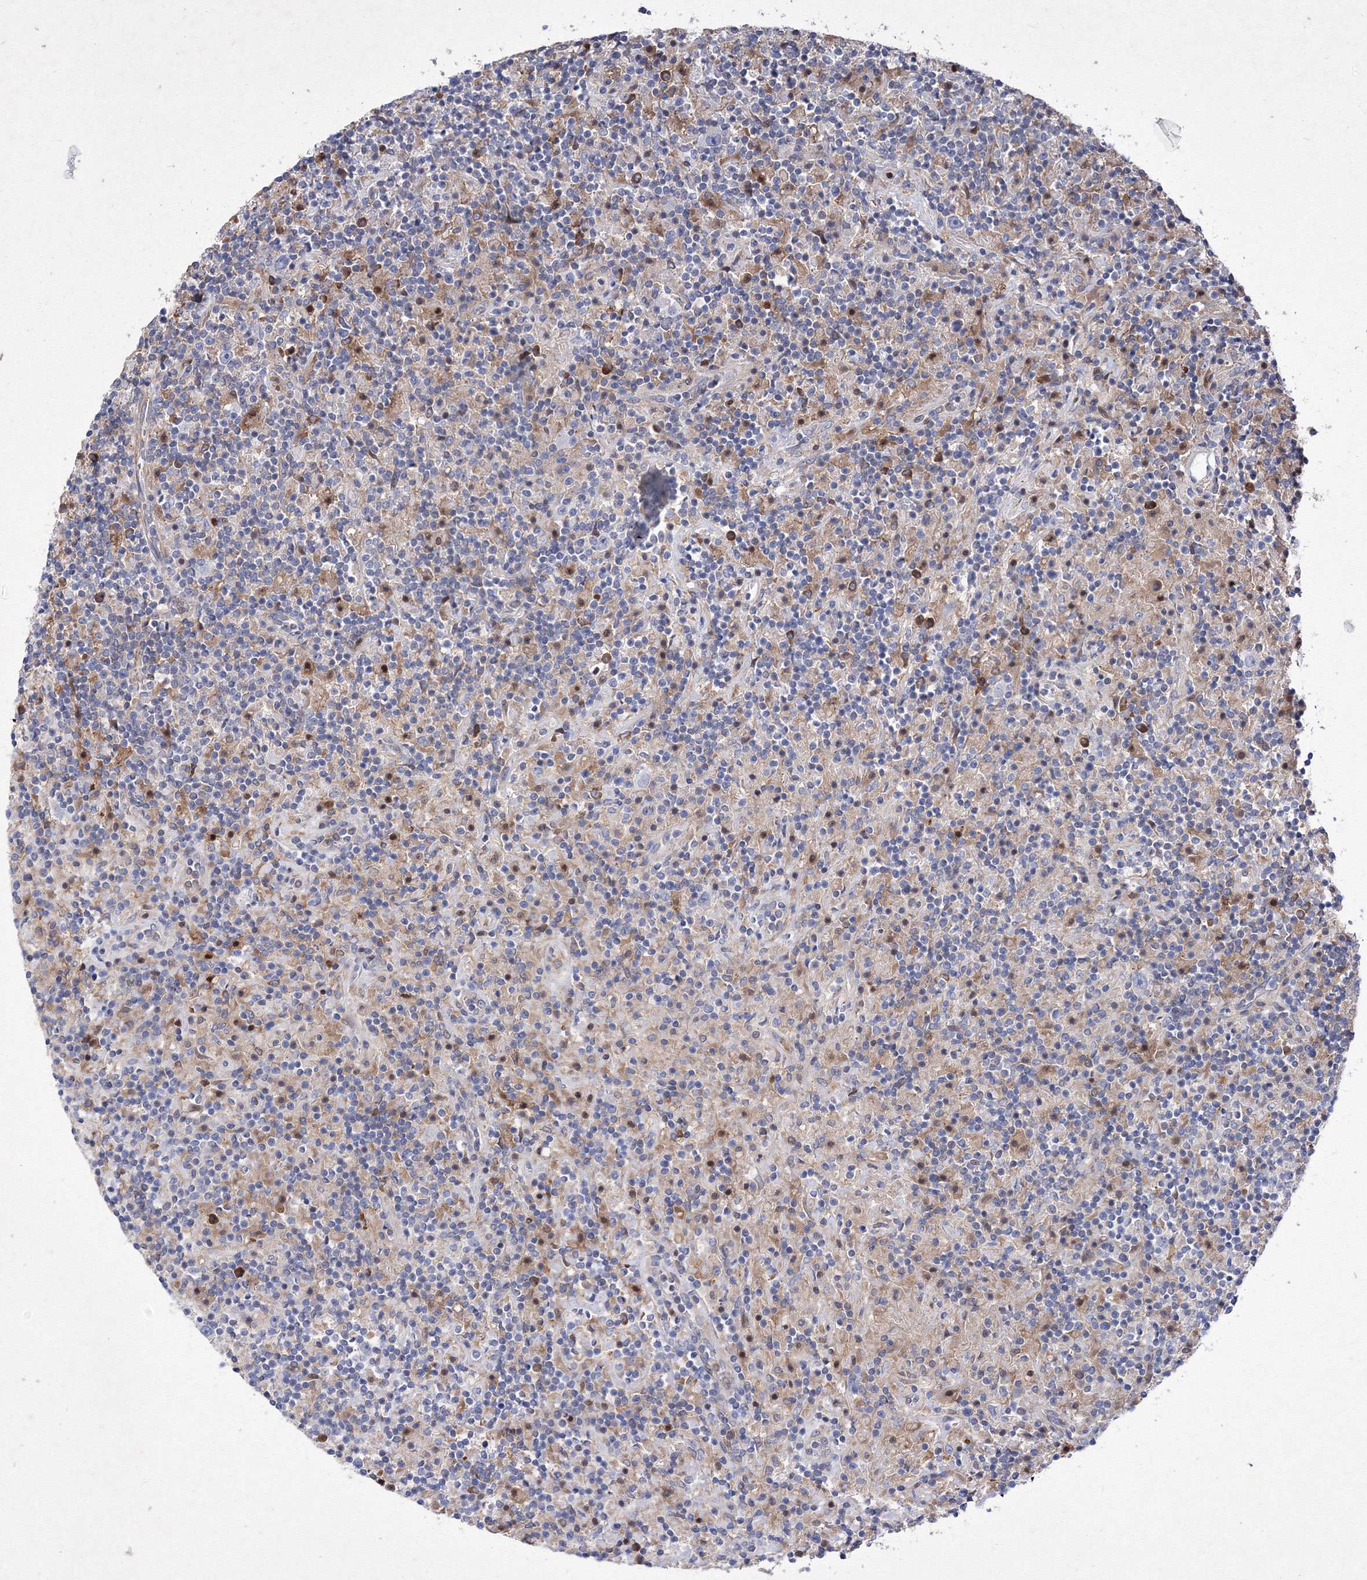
{"staining": {"intensity": "negative", "quantity": "none", "location": "none"}, "tissue": "lymphoma", "cell_type": "Tumor cells", "image_type": "cancer", "snomed": [{"axis": "morphology", "description": "Hodgkin's disease, NOS"}, {"axis": "topography", "description": "Lymph node"}], "caption": "DAB immunohistochemical staining of human lymphoma demonstrates no significant staining in tumor cells.", "gene": "SNX18", "patient": {"sex": "male", "age": 70}}